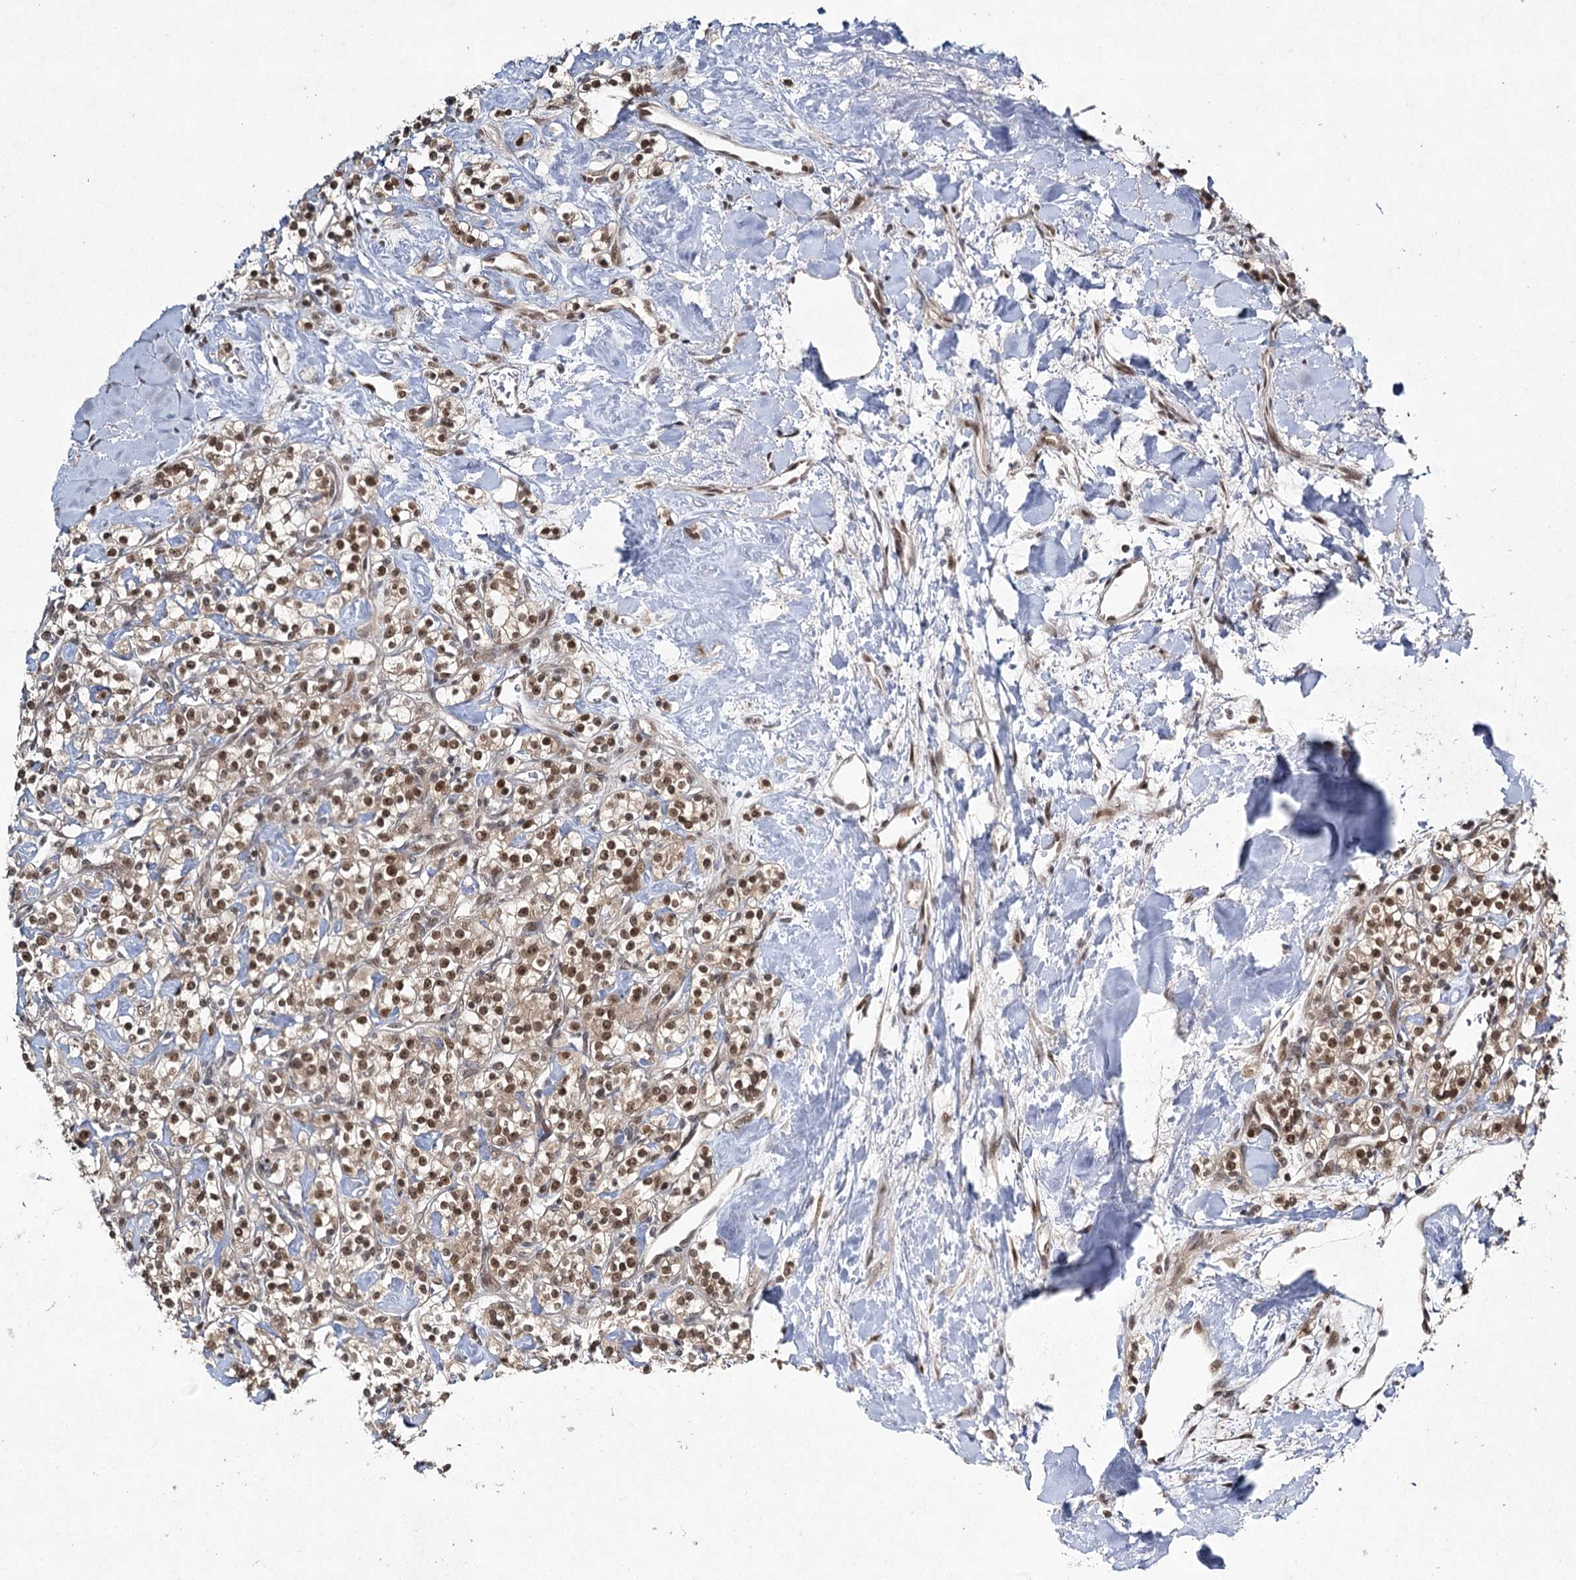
{"staining": {"intensity": "moderate", "quantity": ">75%", "location": "cytoplasmic/membranous,nuclear"}, "tissue": "renal cancer", "cell_type": "Tumor cells", "image_type": "cancer", "snomed": [{"axis": "morphology", "description": "Adenocarcinoma, NOS"}, {"axis": "topography", "description": "Kidney"}], "caption": "Human adenocarcinoma (renal) stained for a protein (brown) displays moderate cytoplasmic/membranous and nuclear positive staining in approximately >75% of tumor cells.", "gene": "DCUN1D4", "patient": {"sex": "male", "age": 77}}